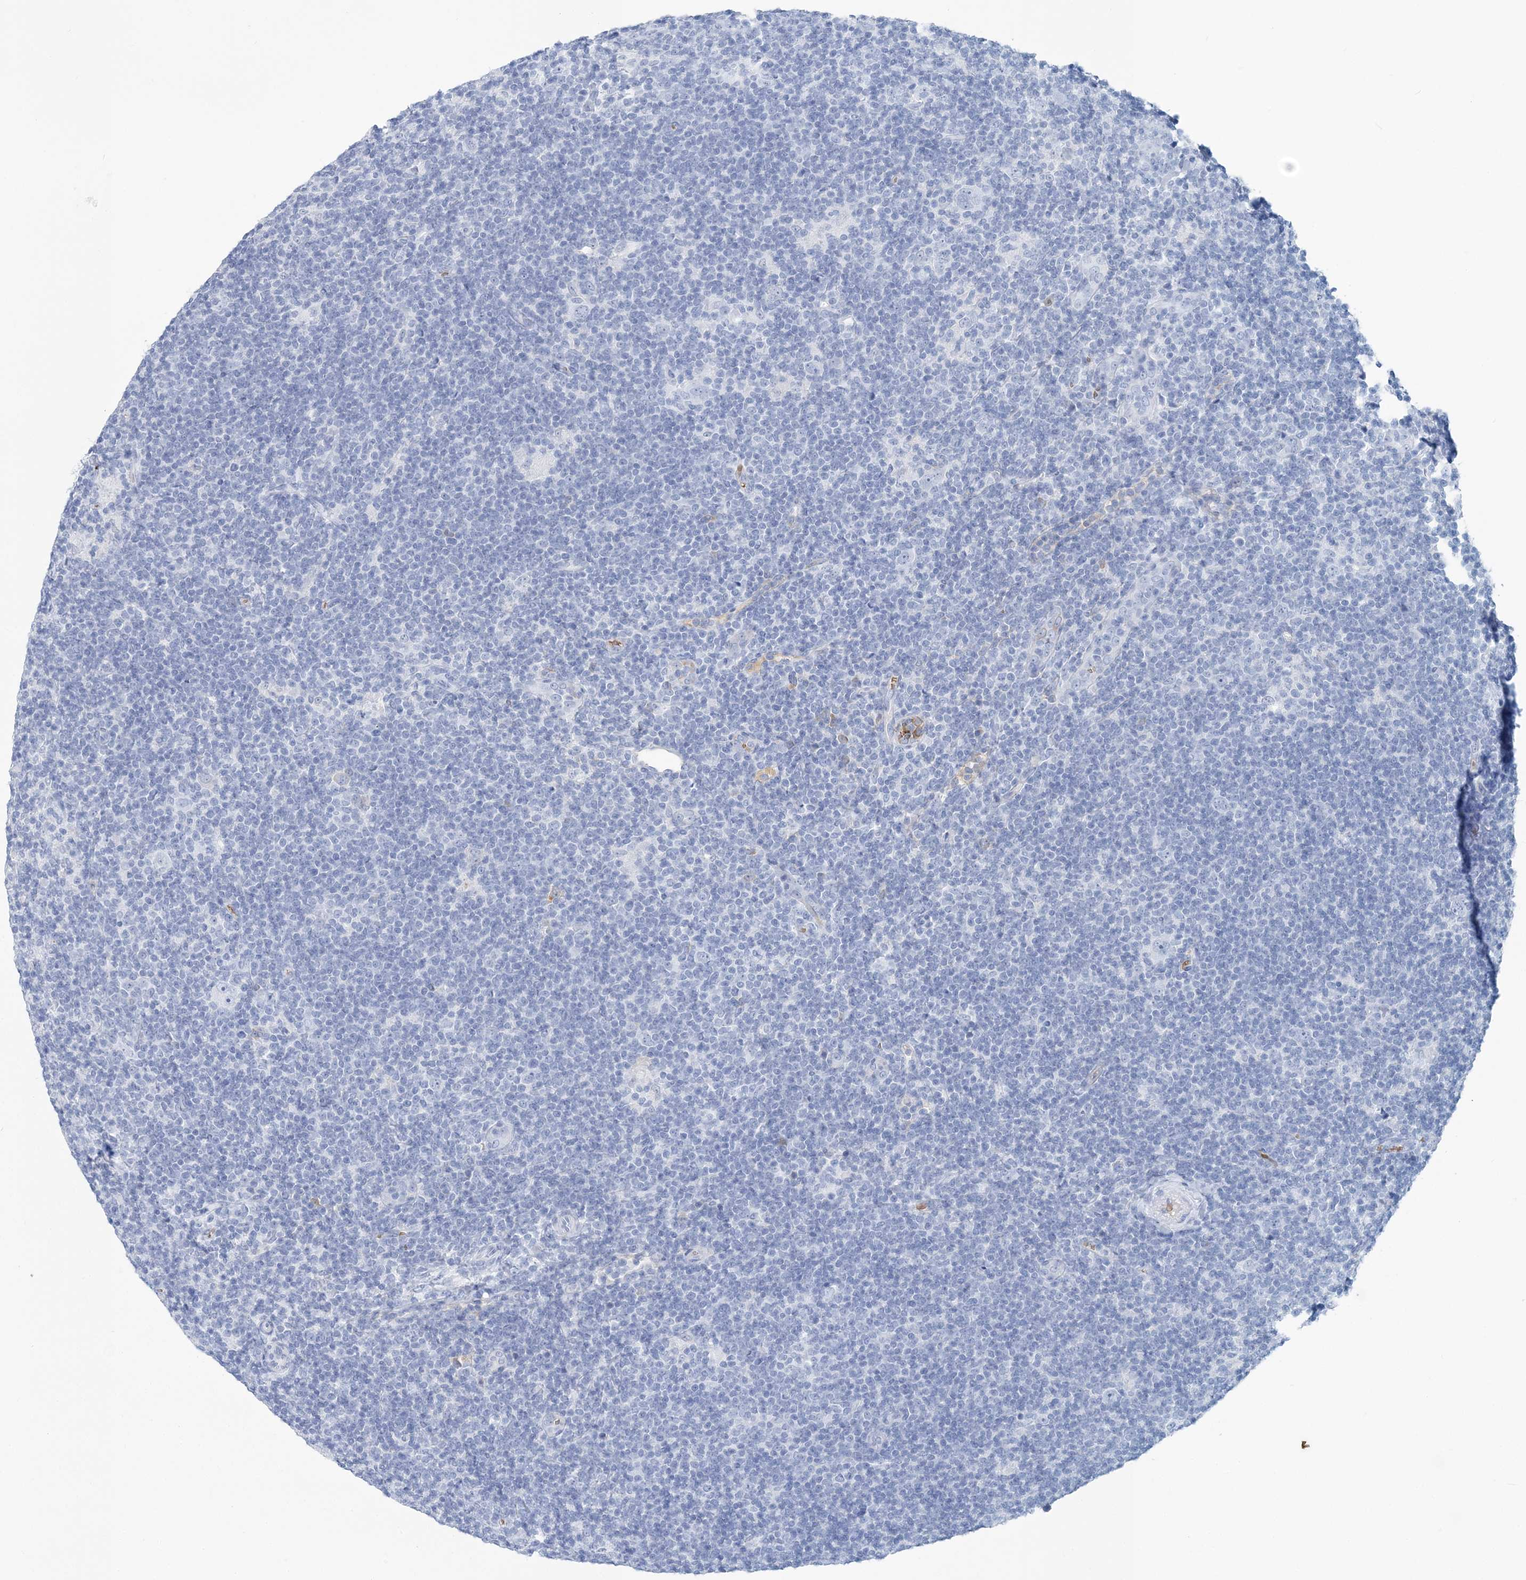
{"staining": {"intensity": "negative", "quantity": "none", "location": "none"}, "tissue": "lymphoma", "cell_type": "Tumor cells", "image_type": "cancer", "snomed": [{"axis": "morphology", "description": "Hodgkin's disease, NOS"}, {"axis": "topography", "description": "Lymph node"}], "caption": "Tumor cells are negative for protein expression in human lymphoma.", "gene": "HBD", "patient": {"sex": "female", "age": 57}}